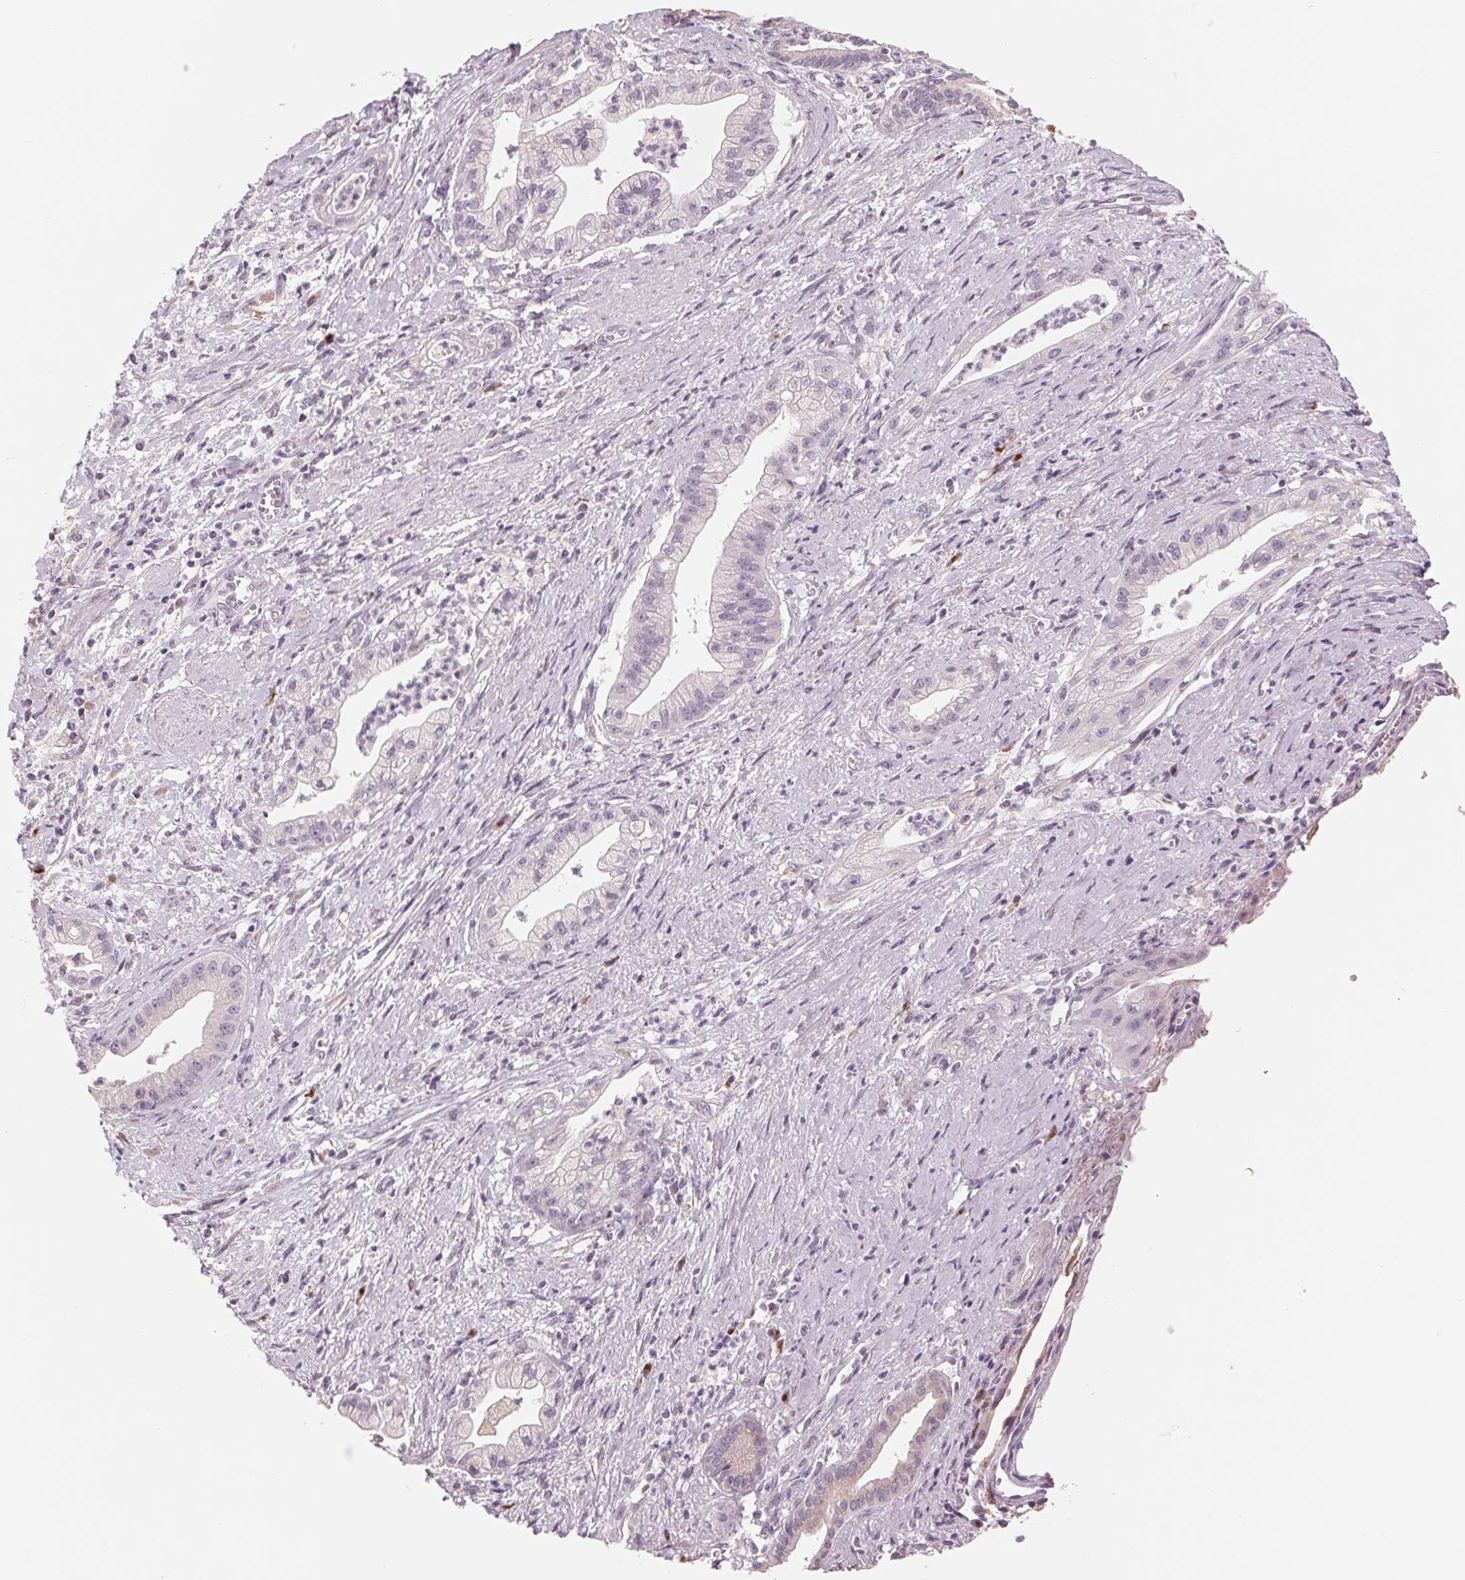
{"staining": {"intensity": "negative", "quantity": "none", "location": "none"}, "tissue": "pancreatic cancer", "cell_type": "Tumor cells", "image_type": "cancer", "snomed": [{"axis": "morphology", "description": "Normal tissue, NOS"}, {"axis": "morphology", "description": "Adenocarcinoma, NOS"}, {"axis": "topography", "description": "Lymph node"}, {"axis": "topography", "description": "Pancreas"}], "caption": "The photomicrograph exhibits no staining of tumor cells in pancreatic adenocarcinoma. (DAB (3,3'-diaminobenzidine) immunohistochemistry, high magnification).", "gene": "IL9R", "patient": {"sex": "female", "age": 58}}